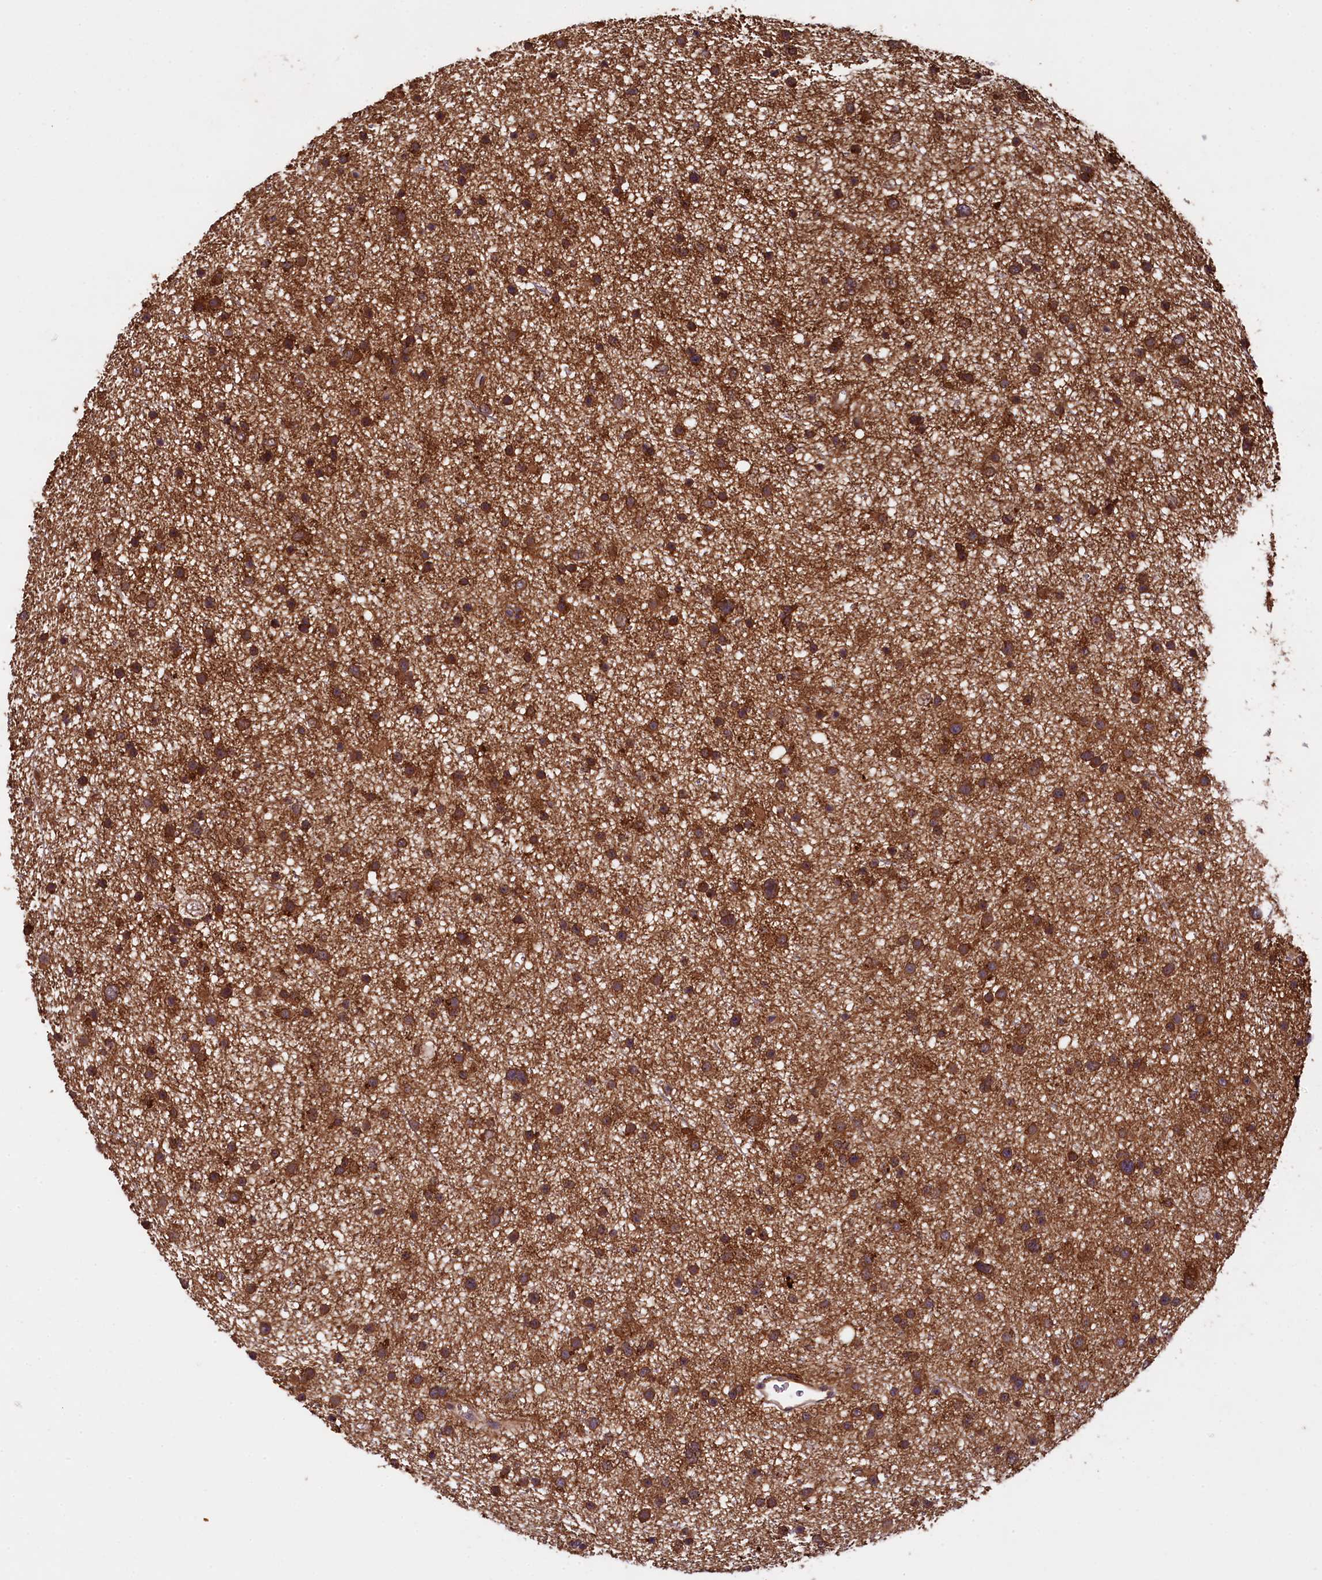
{"staining": {"intensity": "strong", "quantity": ">75%", "location": "cytoplasmic/membranous"}, "tissue": "glioma", "cell_type": "Tumor cells", "image_type": "cancer", "snomed": [{"axis": "morphology", "description": "Glioma, malignant, Low grade"}, {"axis": "topography", "description": "Cerebral cortex"}], "caption": "Glioma stained with a brown dye exhibits strong cytoplasmic/membranous positive expression in about >75% of tumor cells.", "gene": "PLXNB1", "patient": {"sex": "female", "age": 39}}